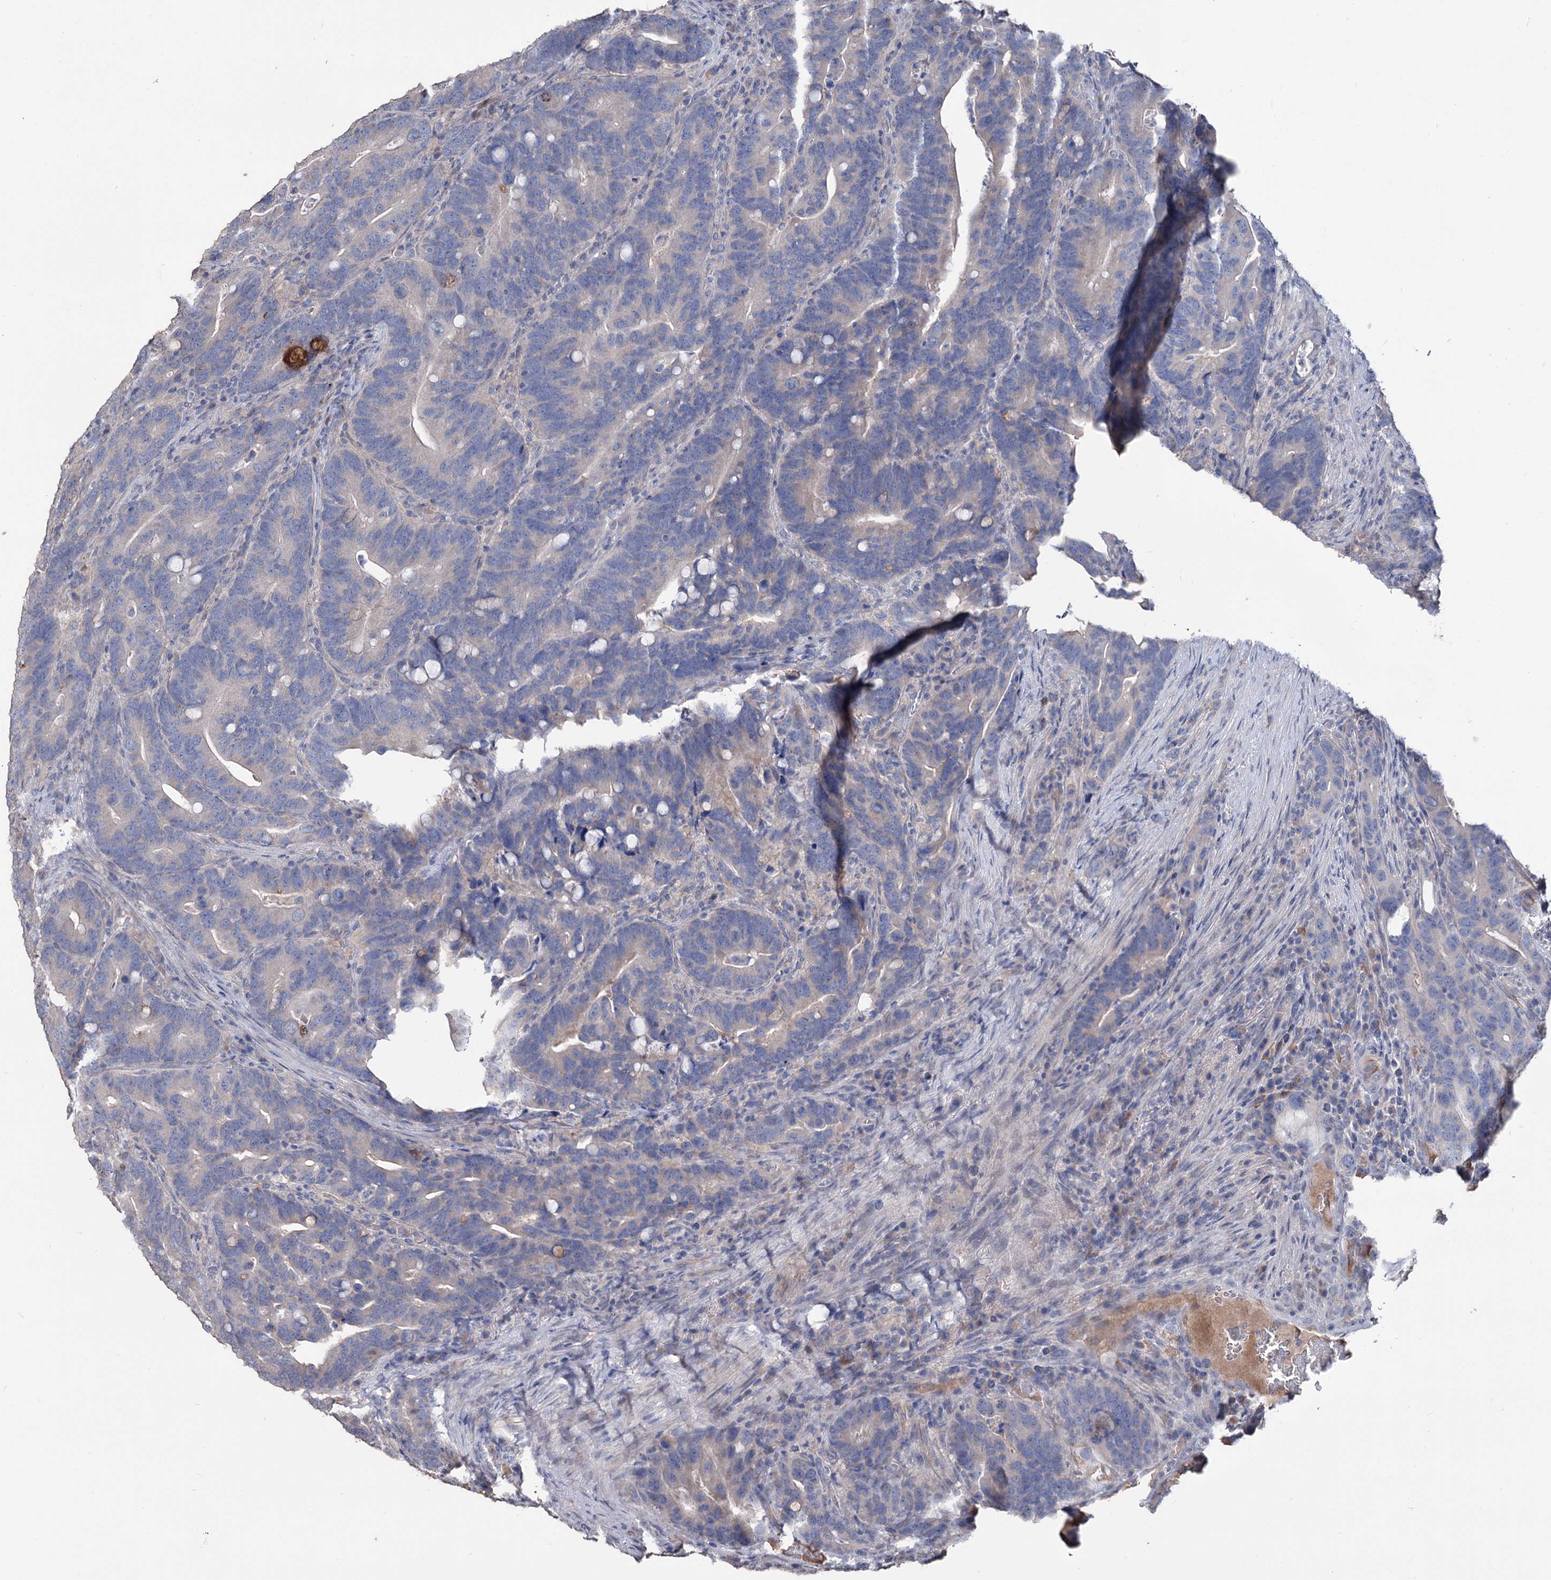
{"staining": {"intensity": "negative", "quantity": "none", "location": "none"}, "tissue": "colorectal cancer", "cell_type": "Tumor cells", "image_type": "cancer", "snomed": [{"axis": "morphology", "description": "Adenocarcinoma, NOS"}, {"axis": "topography", "description": "Colon"}], "caption": "Photomicrograph shows no significant protein positivity in tumor cells of colorectal adenocarcinoma. (Immunohistochemistry (ihc), brightfield microscopy, high magnification).", "gene": "EPB41L5", "patient": {"sex": "female", "age": 66}}